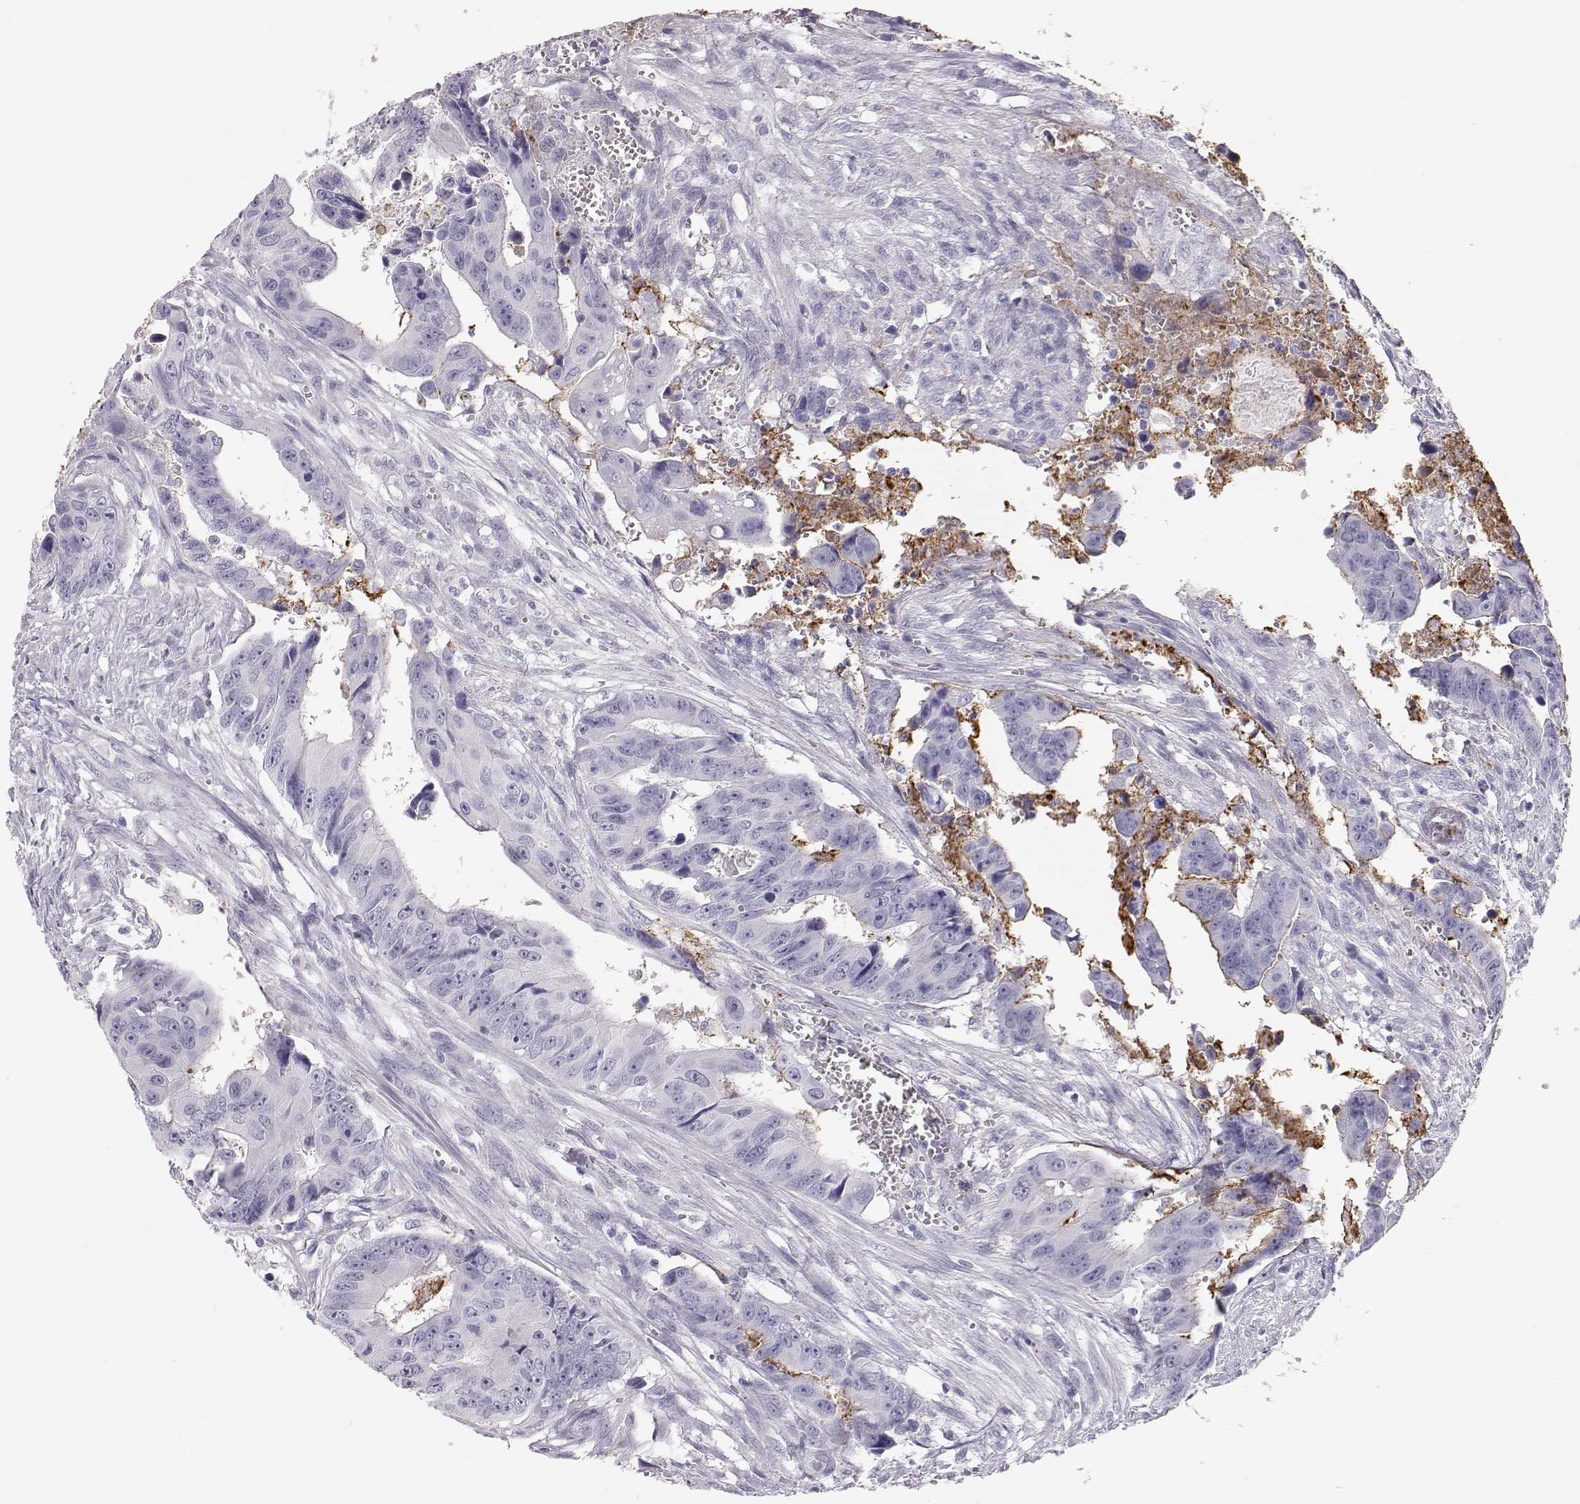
{"staining": {"intensity": "negative", "quantity": "none", "location": "none"}, "tissue": "colorectal cancer", "cell_type": "Tumor cells", "image_type": "cancer", "snomed": [{"axis": "morphology", "description": "Adenocarcinoma, NOS"}, {"axis": "topography", "description": "Colon"}], "caption": "There is no significant expression in tumor cells of colorectal cancer (adenocarcinoma).", "gene": "KRTAP16-1", "patient": {"sex": "female", "age": 87}}